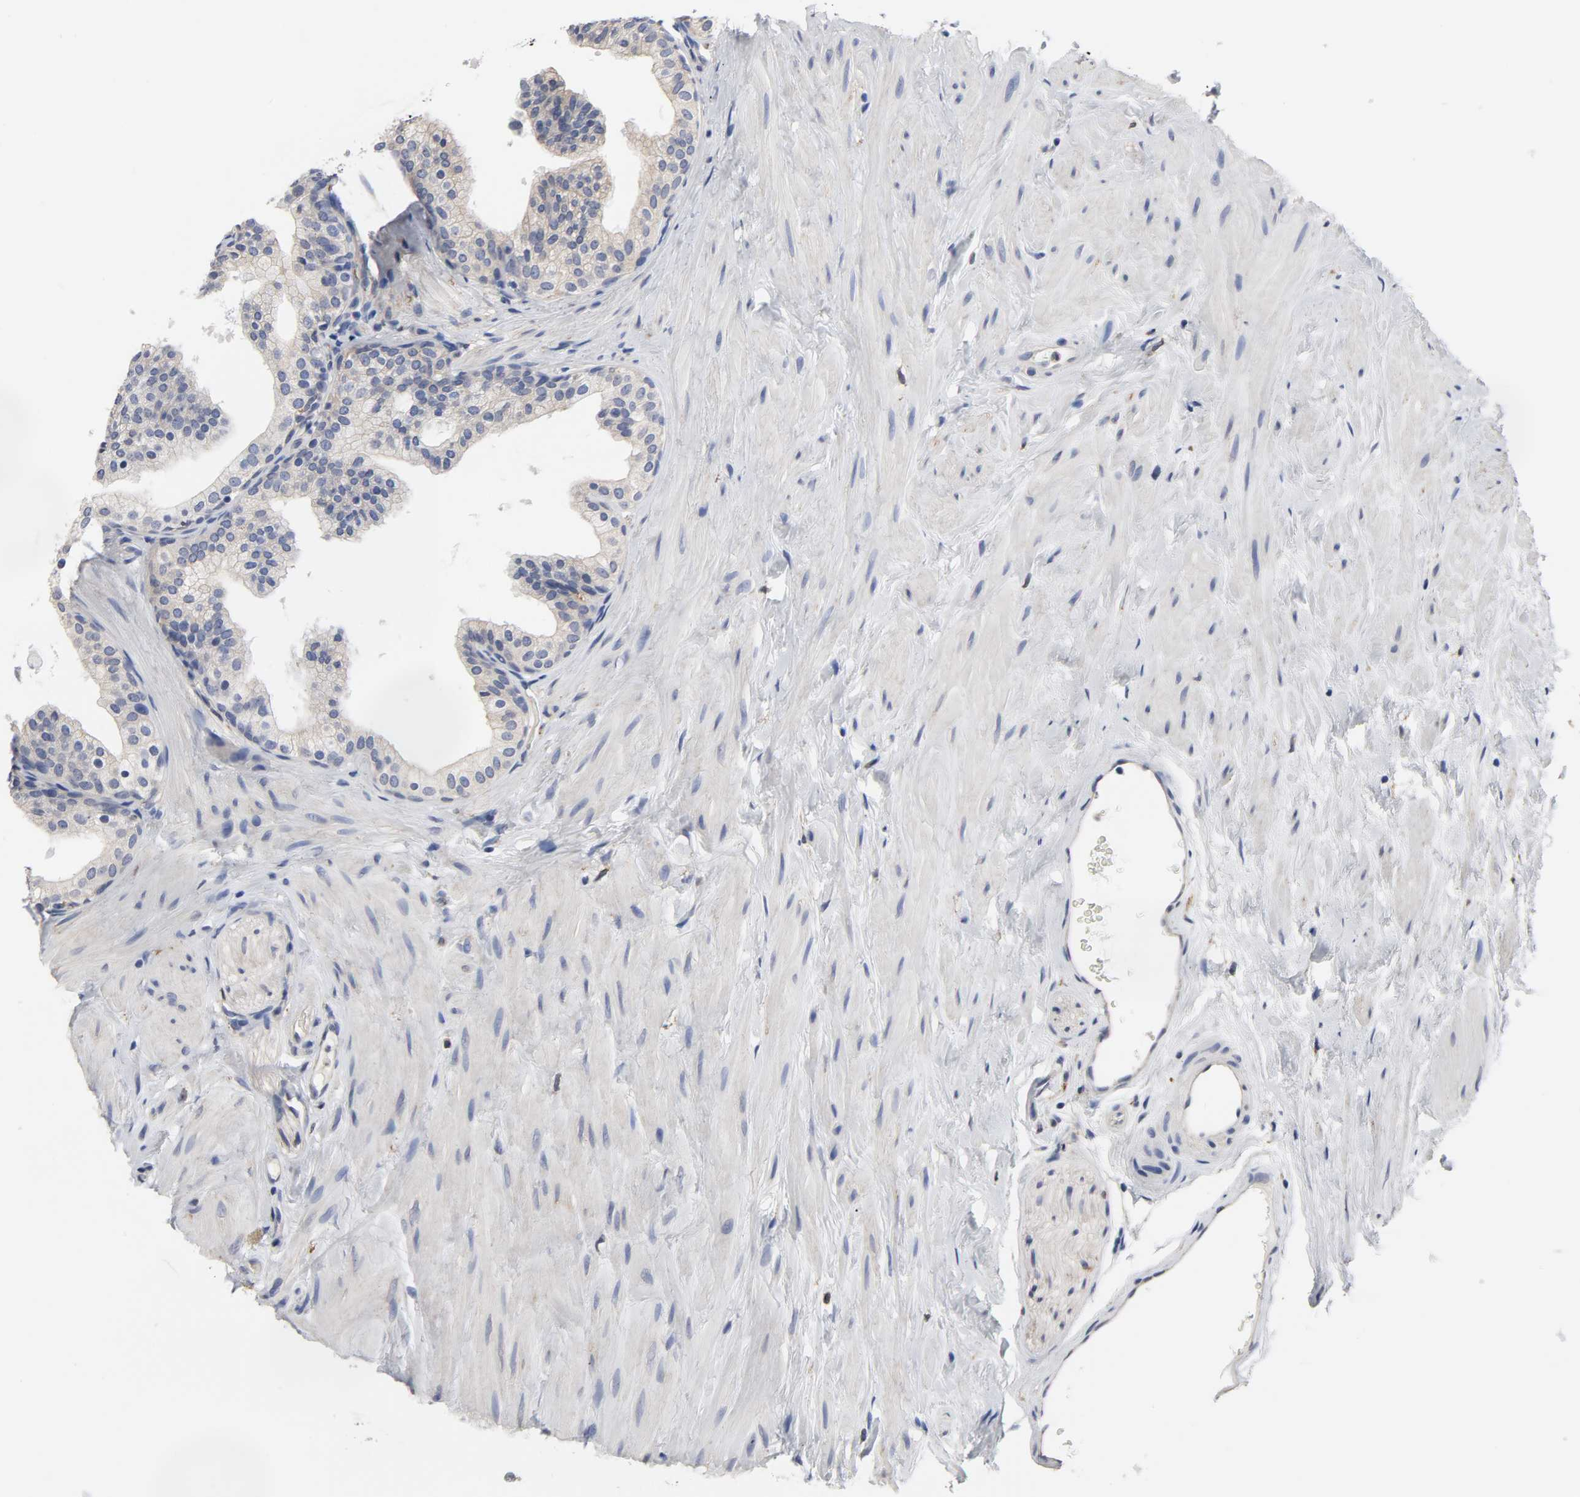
{"staining": {"intensity": "weak", "quantity": "25%-75%", "location": "cytoplasmic/membranous"}, "tissue": "prostate", "cell_type": "Glandular cells", "image_type": "normal", "snomed": [{"axis": "morphology", "description": "Normal tissue, NOS"}, {"axis": "topography", "description": "Prostate"}], "caption": "This is a photomicrograph of immunohistochemistry staining of benign prostate, which shows weak staining in the cytoplasmic/membranous of glandular cells.", "gene": "HCK", "patient": {"sex": "male", "age": 60}}